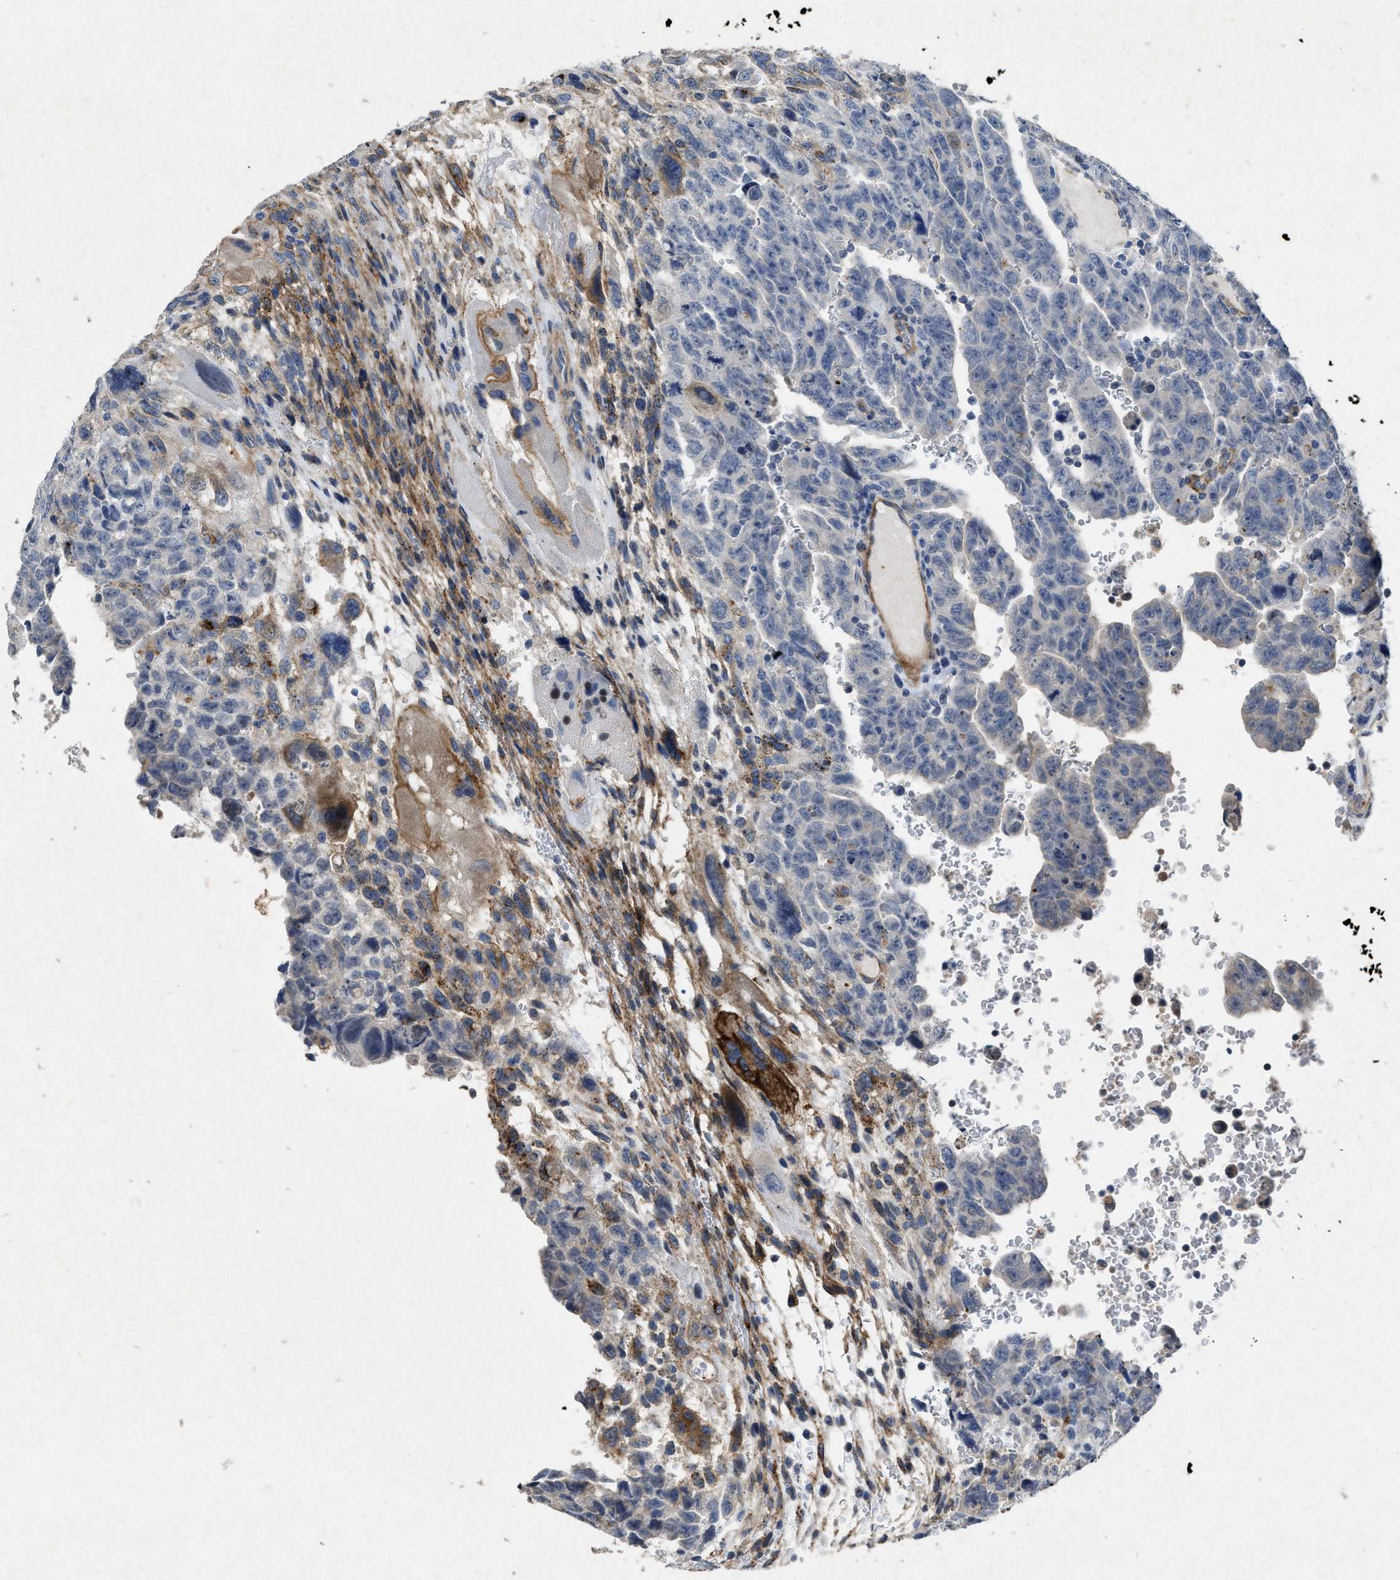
{"staining": {"intensity": "negative", "quantity": "none", "location": "none"}, "tissue": "testis cancer", "cell_type": "Tumor cells", "image_type": "cancer", "snomed": [{"axis": "morphology", "description": "Carcinoma, Embryonal, NOS"}, {"axis": "topography", "description": "Testis"}], "caption": "An image of testis embryonal carcinoma stained for a protein shows no brown staining in tumor cells. (Immunohistochemistry (ihc), brightfield microscopy, high magnification).", "gene": "PDGFRA", "patient": {"sex": "male", "age": 28}}